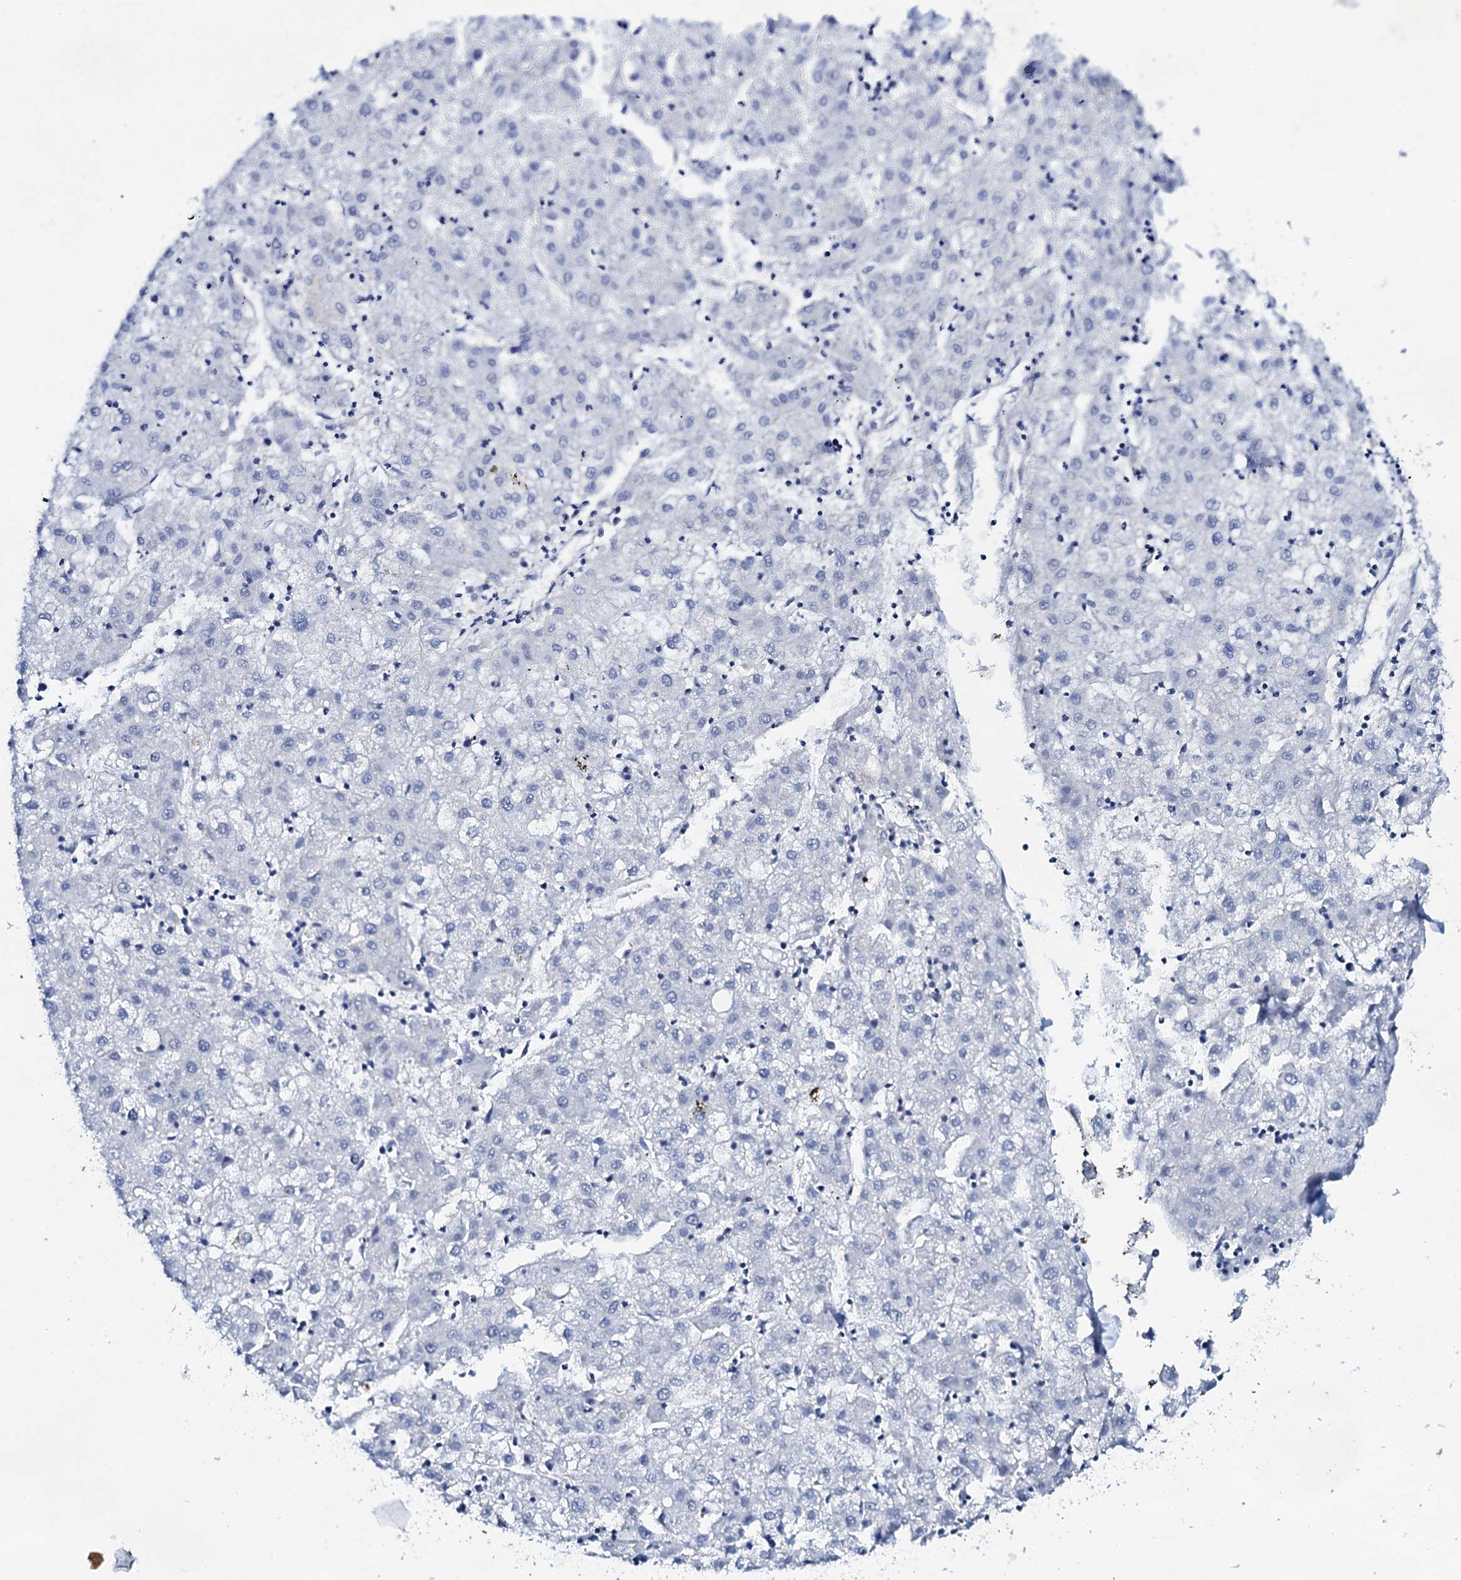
{"staining": {"intensity": "negative", "quantity": "none", "location": "none"}, "tissue": "liver cancer", "cell_type": "Tumor cells", "image_type": "cancer", "snomed": [{"axis": "morphology", "description": "Carcinoma, Hepatocellular, NOS"}, {"axis": "topography", "description": "Liver"}], "caption": "Liver cancer (hepatocellular carcinoma) was stained to show a protein in brown. There is no significant staining in tumor cells. Nuclei are stained in blue.", "gene": "FBXL16", "patient": {"sex": "male", "age": 72}}